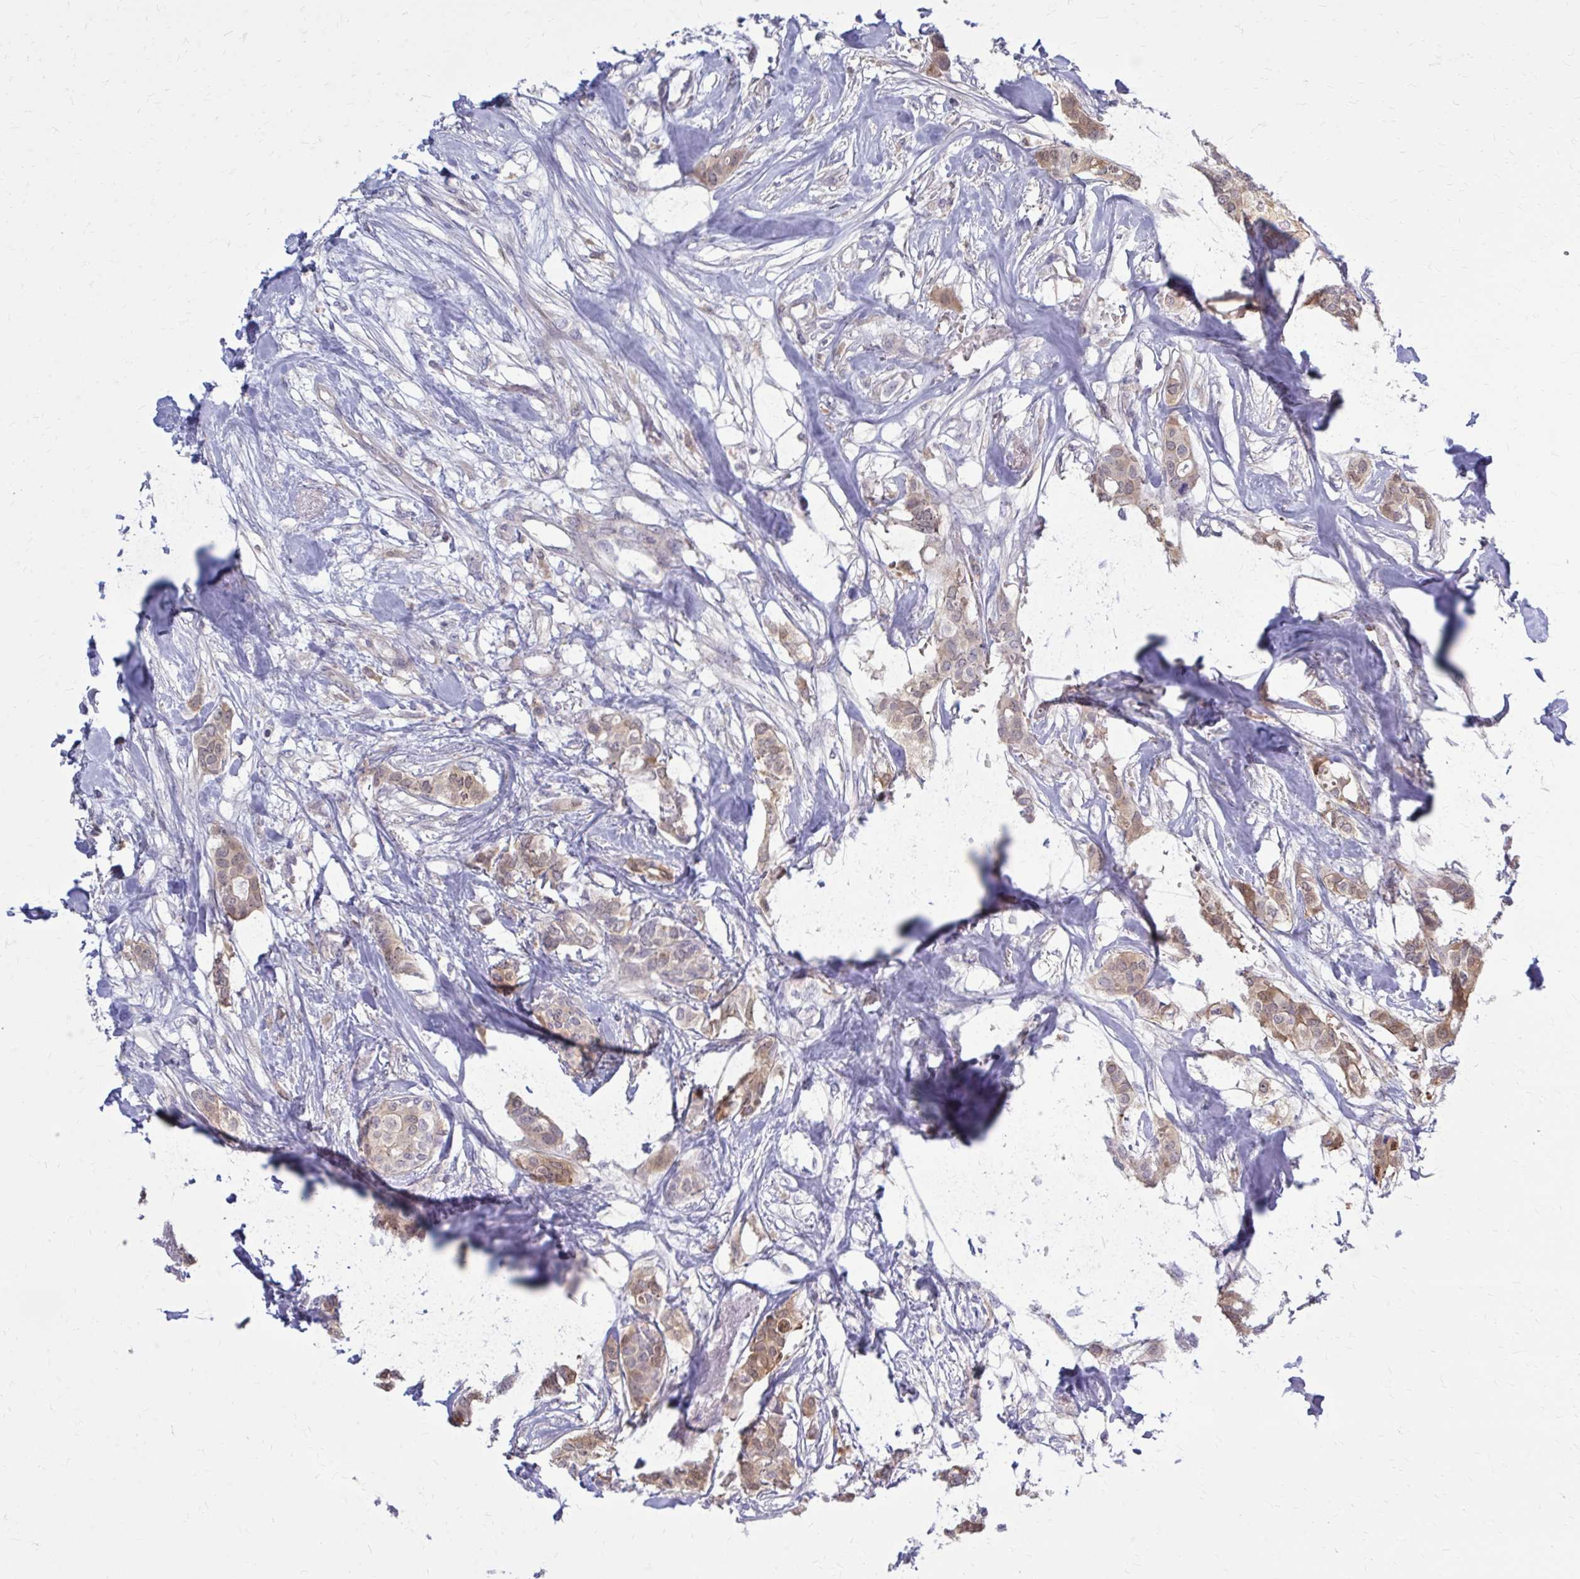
{"staining": {"intensity": "moderate", "quantity": ">75%", "location": "cytoplasmic/membranous"}, "tissue": "breast cancer", "cell_type": "Tumor cells", "image_type": "cancer", "snomed": [{"axis": "morphology", "description": "Duct carcinoma"}, {"axis": "topography", "description": "Breast"}], "caption": "Protein staining of infiltrating ductal carcinoma (breast) tissue exhibits moderate cytoplasmic/membranous staining in approximately >75% of tumor cells. The staining was performed using DAB, with brown indicating positive protein expression. Nuclei are stained blue with hematoxylin.", "gene": "DBI", "patient": {"sex": "female", "age": 62}}